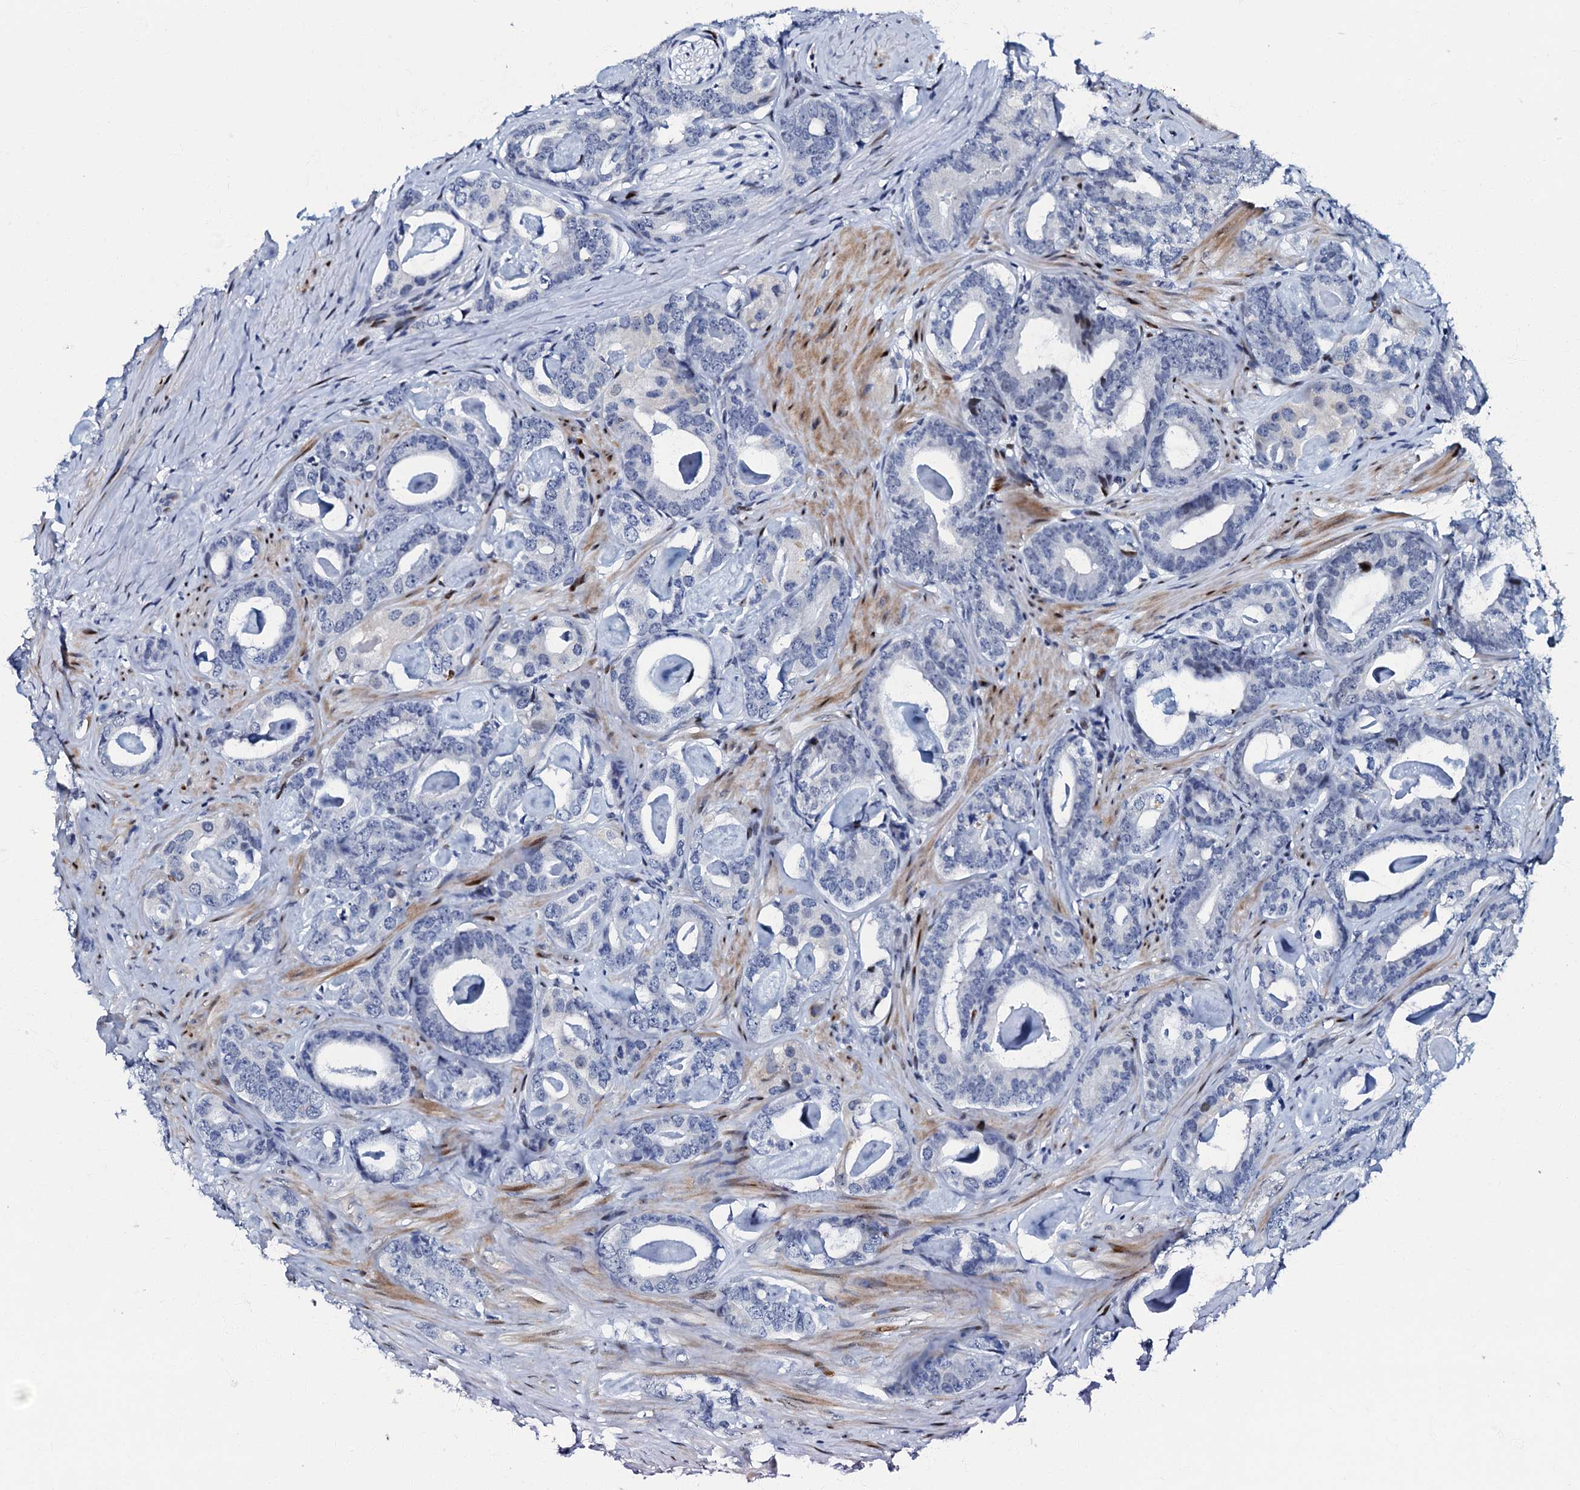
{"staining": {"intensity": "negative", "quantity": "none", "location": "none"}, "tissue": "prostate cancer", "cell_type": "Tumor cells", "image_type": "cancer", "snomed": [{"axis": "morphology", "description": "Adenocarcinoma, Low grade"}, {"axis": "topography", "description": "Prostate"}], "caption": "Immunohistochemistry (IHC) of human prostate cancer exhibits no positivity in tumor cells. Brightfield microscopy of immunohistochemistry stained with DAB (brown) and hematoxylin (blue), captured at high magnification.", "gene": "MFSD5", "patient": {"sex": "male", "age": 63}}